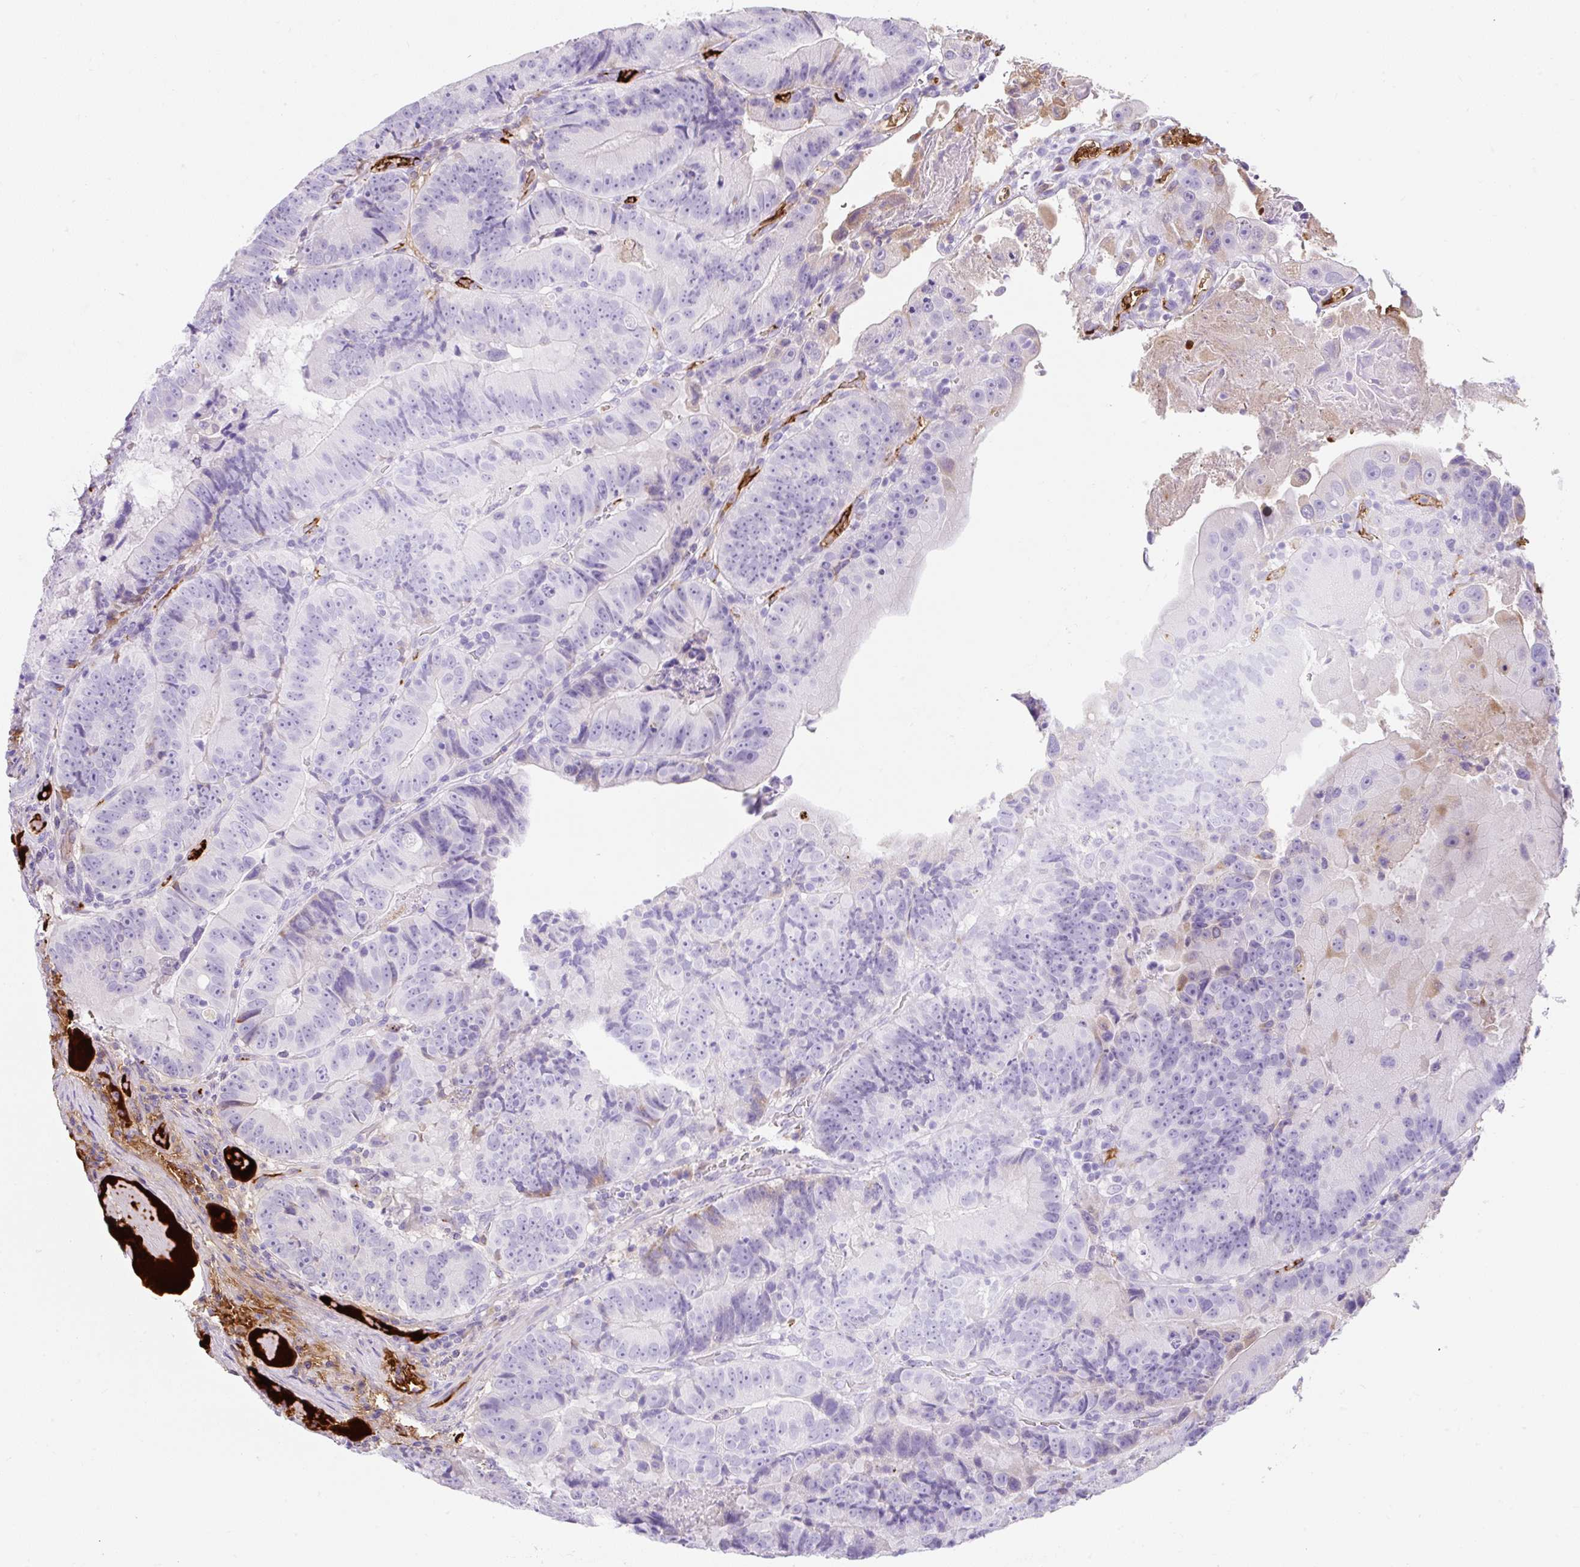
{"staining": {"intensity": "negative", "quantity": "none", "location": "none"}, "tissue": "colorectal cancer", "cell_type": "Tumor cells", "image_type": "cancer", "snomed": [{"axis": "morphology", "description": "Adenocarcinoma, NOS"}, {"axis": "topography", "description": "Colon"}], "caption": "IHC image of human adenocarcinoma (colorectal) stained for a protein (brown), which demonstrates no staining in tumor cells.", "gene": "APOC4-APOC2", "patient": {"sex": "female", "age": 86}}